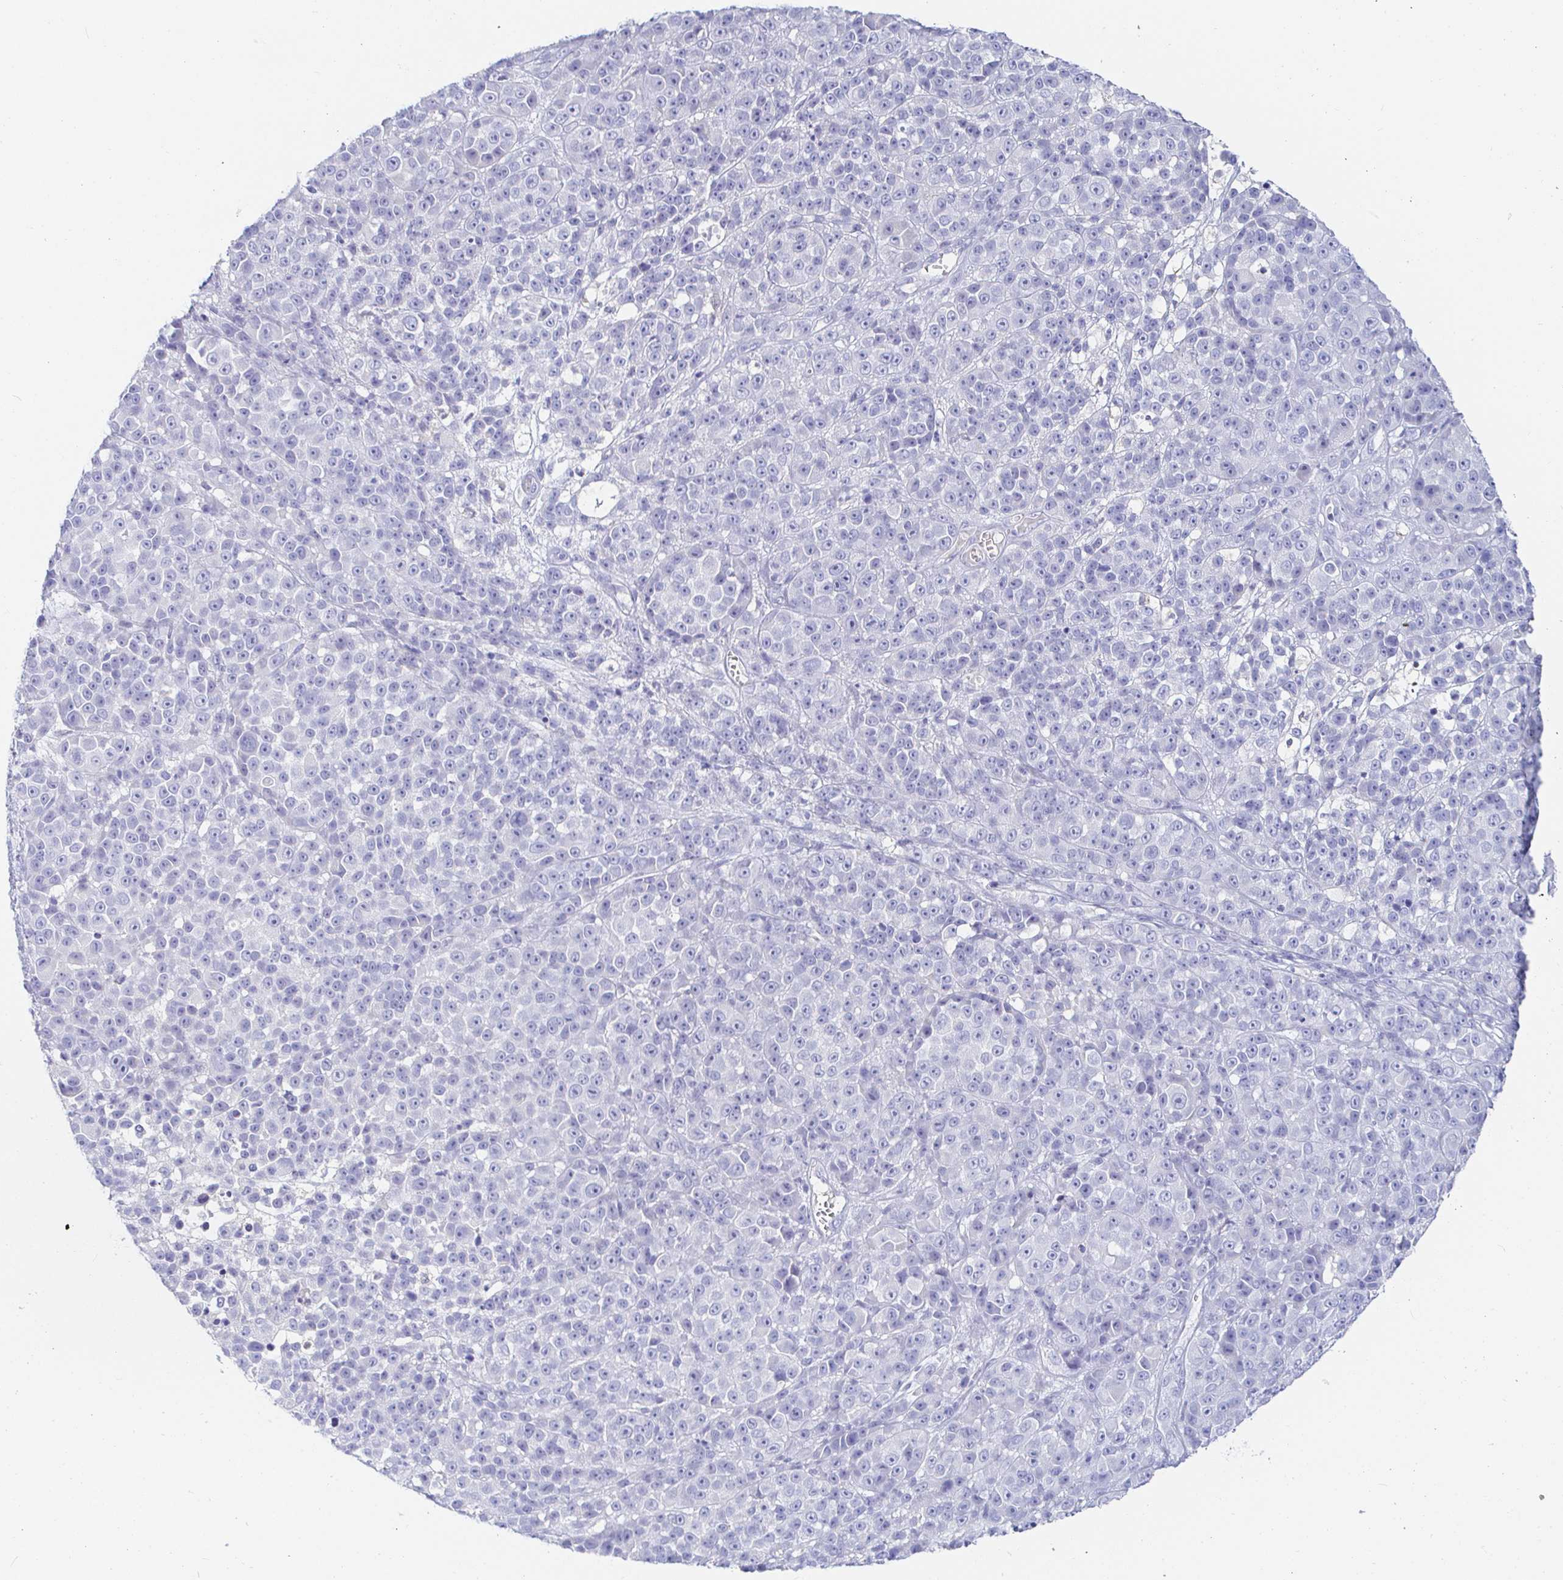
{"staining": {"intensity": "negative", "quantity": "none", "location": "none"}, "tissue": "melanoma", "cell_type": "Tumor cells", "image_type": "cancer", "snomed": [{"axis": "morphology", "description": "Malignant melanoma, NOS"}, {"axis": "topography", "description": "Skin"}, {"axis": "topography", "description": "Skin of back"}], "caption": "This photomicrograph is of malignant melanoma stained with immunohistochemistry (IHC) to label a protein in brown with the nuclei are counter-stained blue. There is no positivity in tumor cells.", "gene": "PDE6B", "patient": {"sex": "male", "age": 91}}